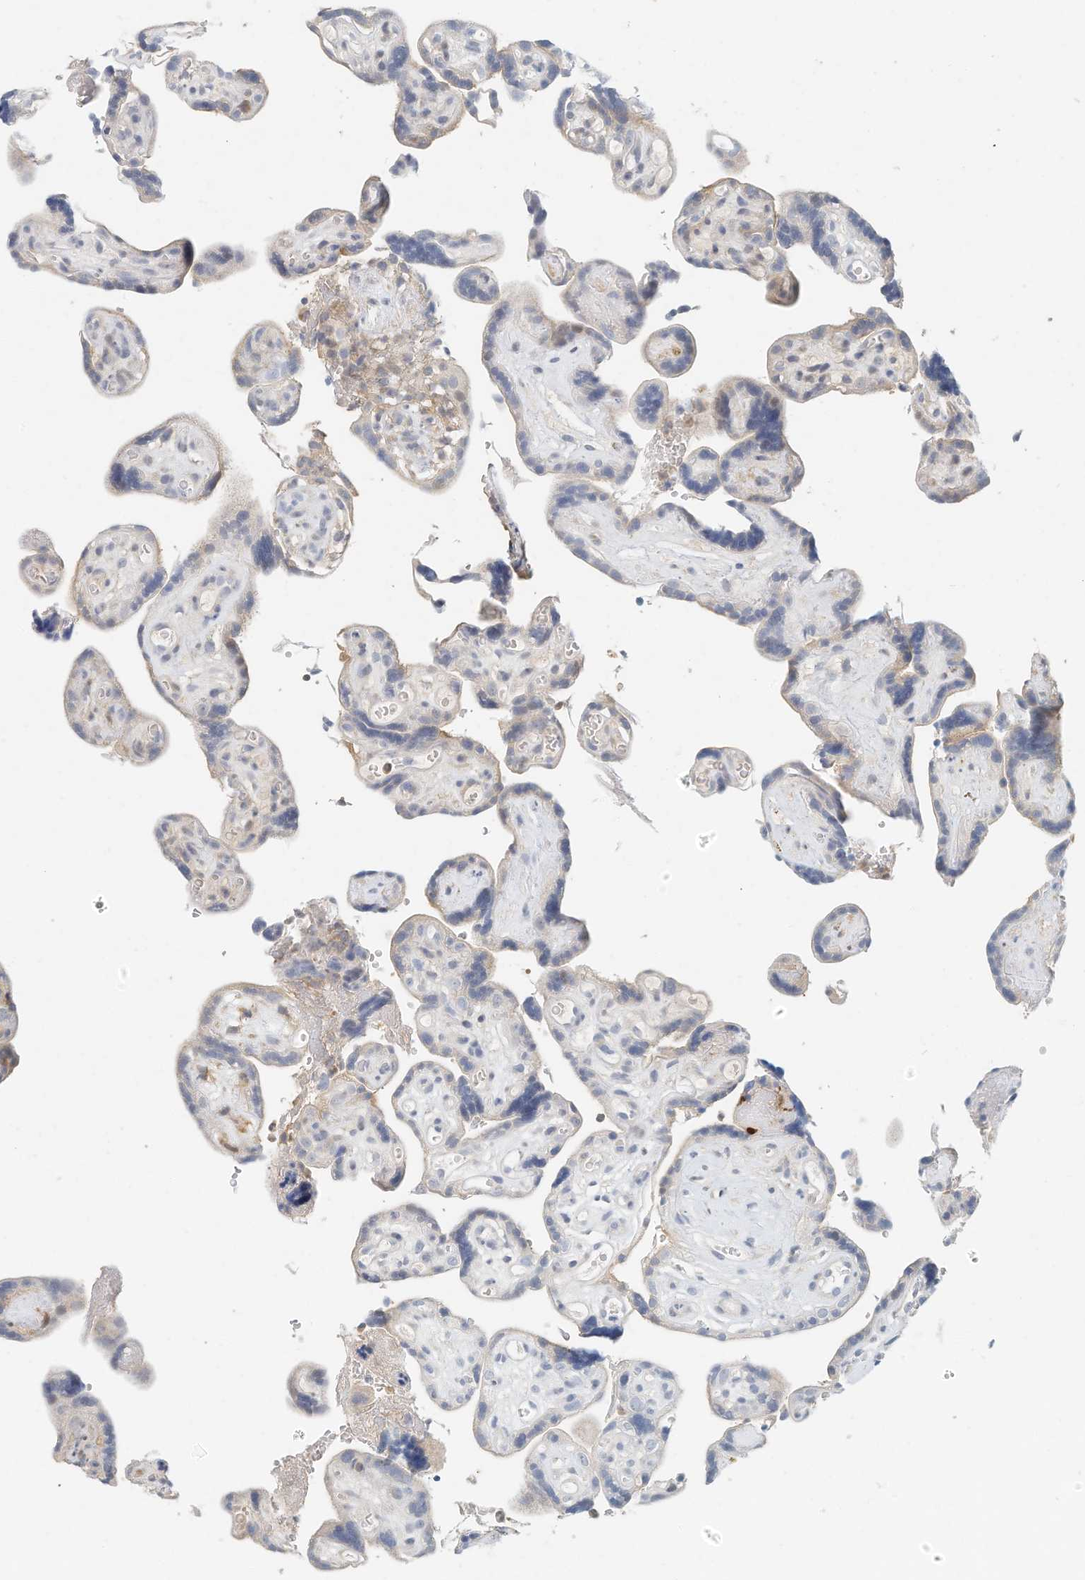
{"staining": {"intensity": "weak", "quantity": ">75%", "location": "cytoplasmic/membranous"}, "tissue": "placenta", "cell_type": "Decidual cells", "image_type": "normal", "snomed": [{"axis": "morphology", "description": "Normal tissue, NOS"}, {"axis": "topography", "description": "Placenta"}], "caption": "A high-resolution histopathology image shows IHC staining of benign placenta, which displays weak cytoplasmic/membranous expression in about >75% of decidual cells.", "gene": "MICAL1", "patient": {"sex": "female", "age": 30}}